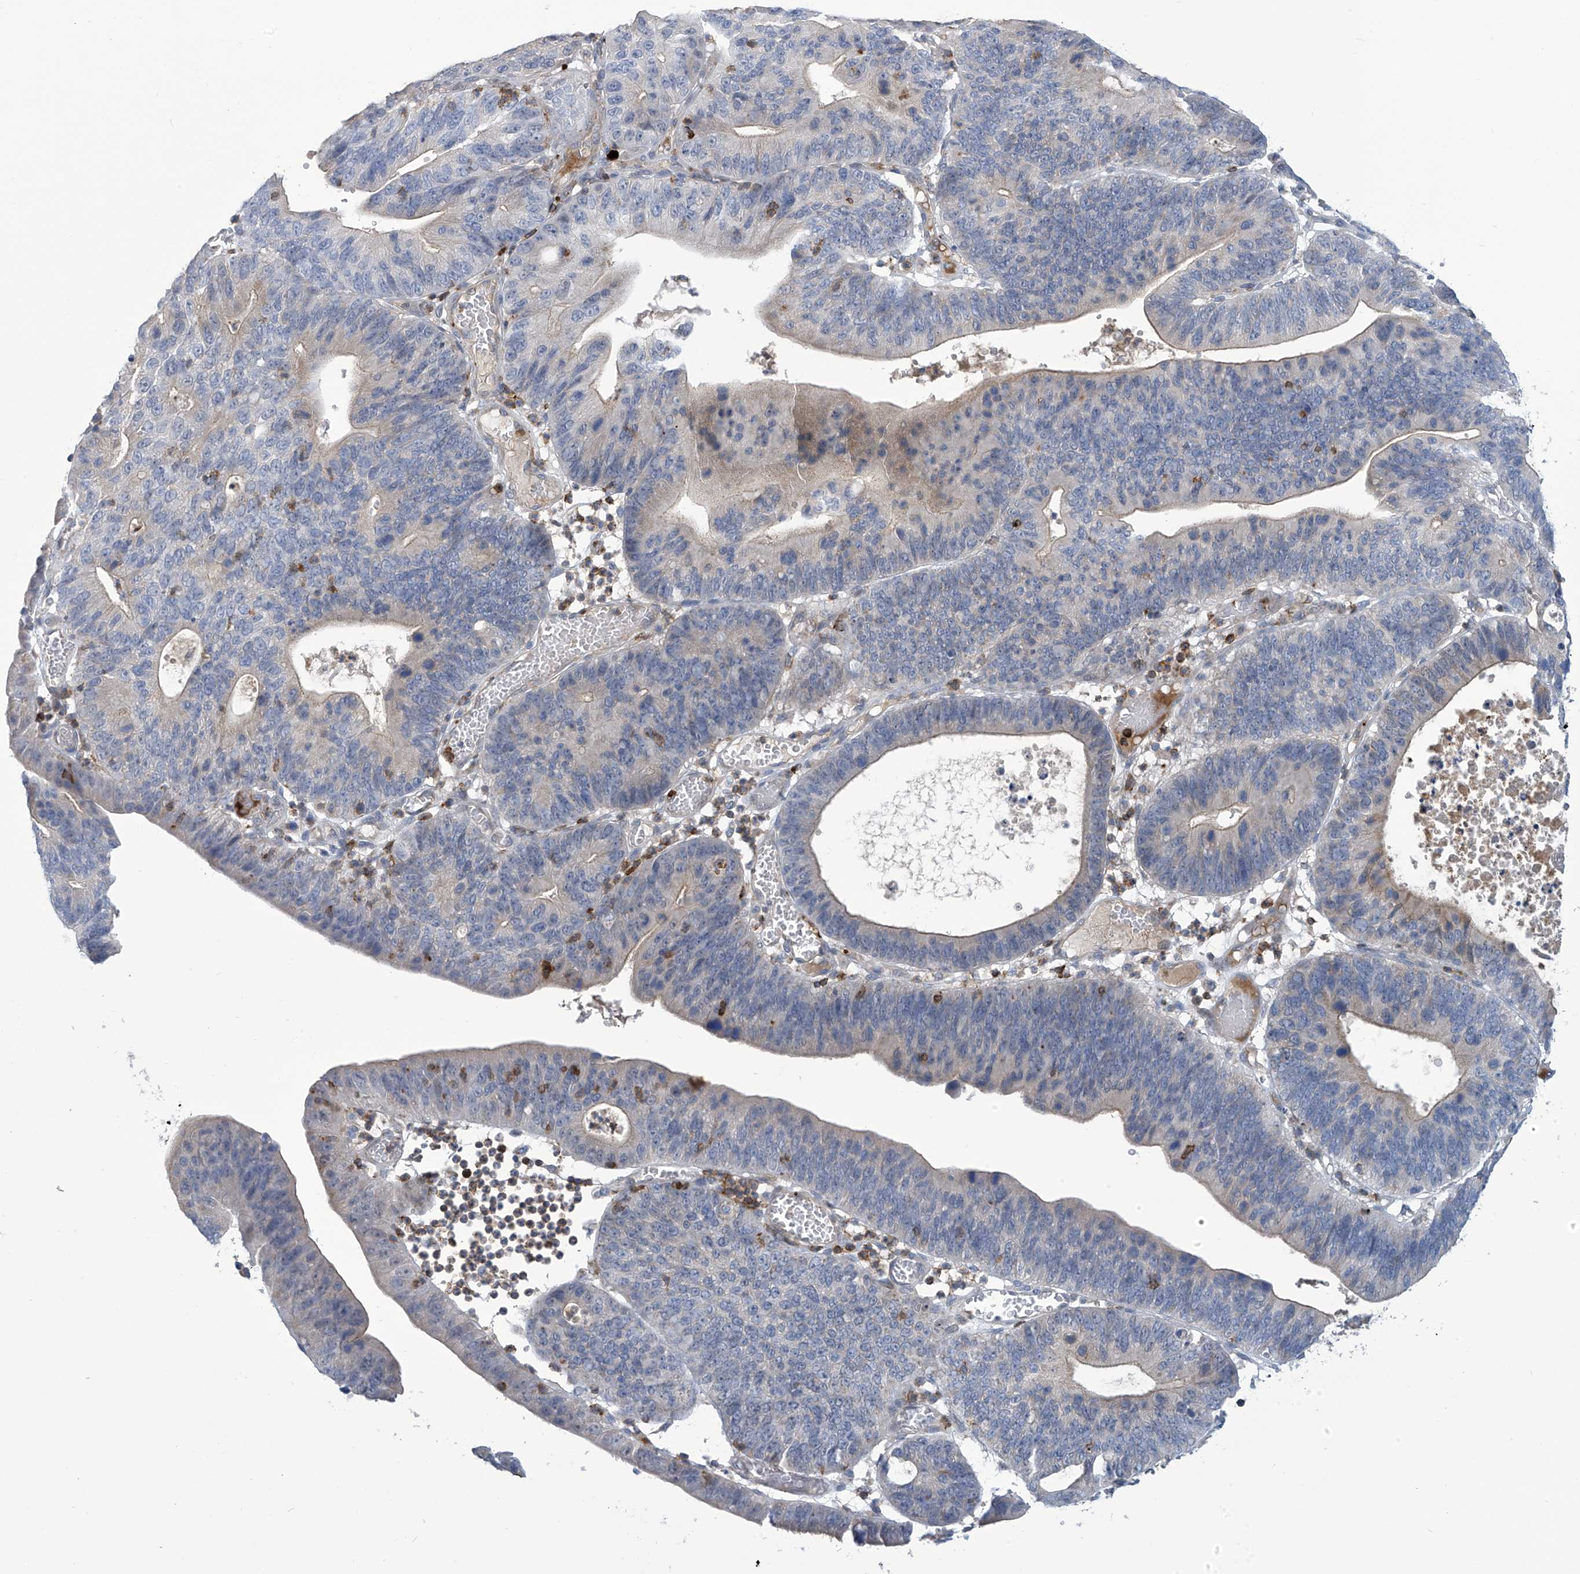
{"staining": {"intensity": "negative", "quantity": "none", "location": "none"}, "tissue": "stomach cancer", "cell_type": "Tumor cells", "image_type": "cancer", "snomed": [{"axis": "morphology", "description": "Adenocarcinoma, NOS"}, {"axis": "topography", "description": "Stomach"}], "caption": "This is an immunohistochemistry photomicrograph of human stomach cancer. There is no staining in tumor cells.", "gene": "IBA57", "patient": {"sex": "male", "age": 59}}